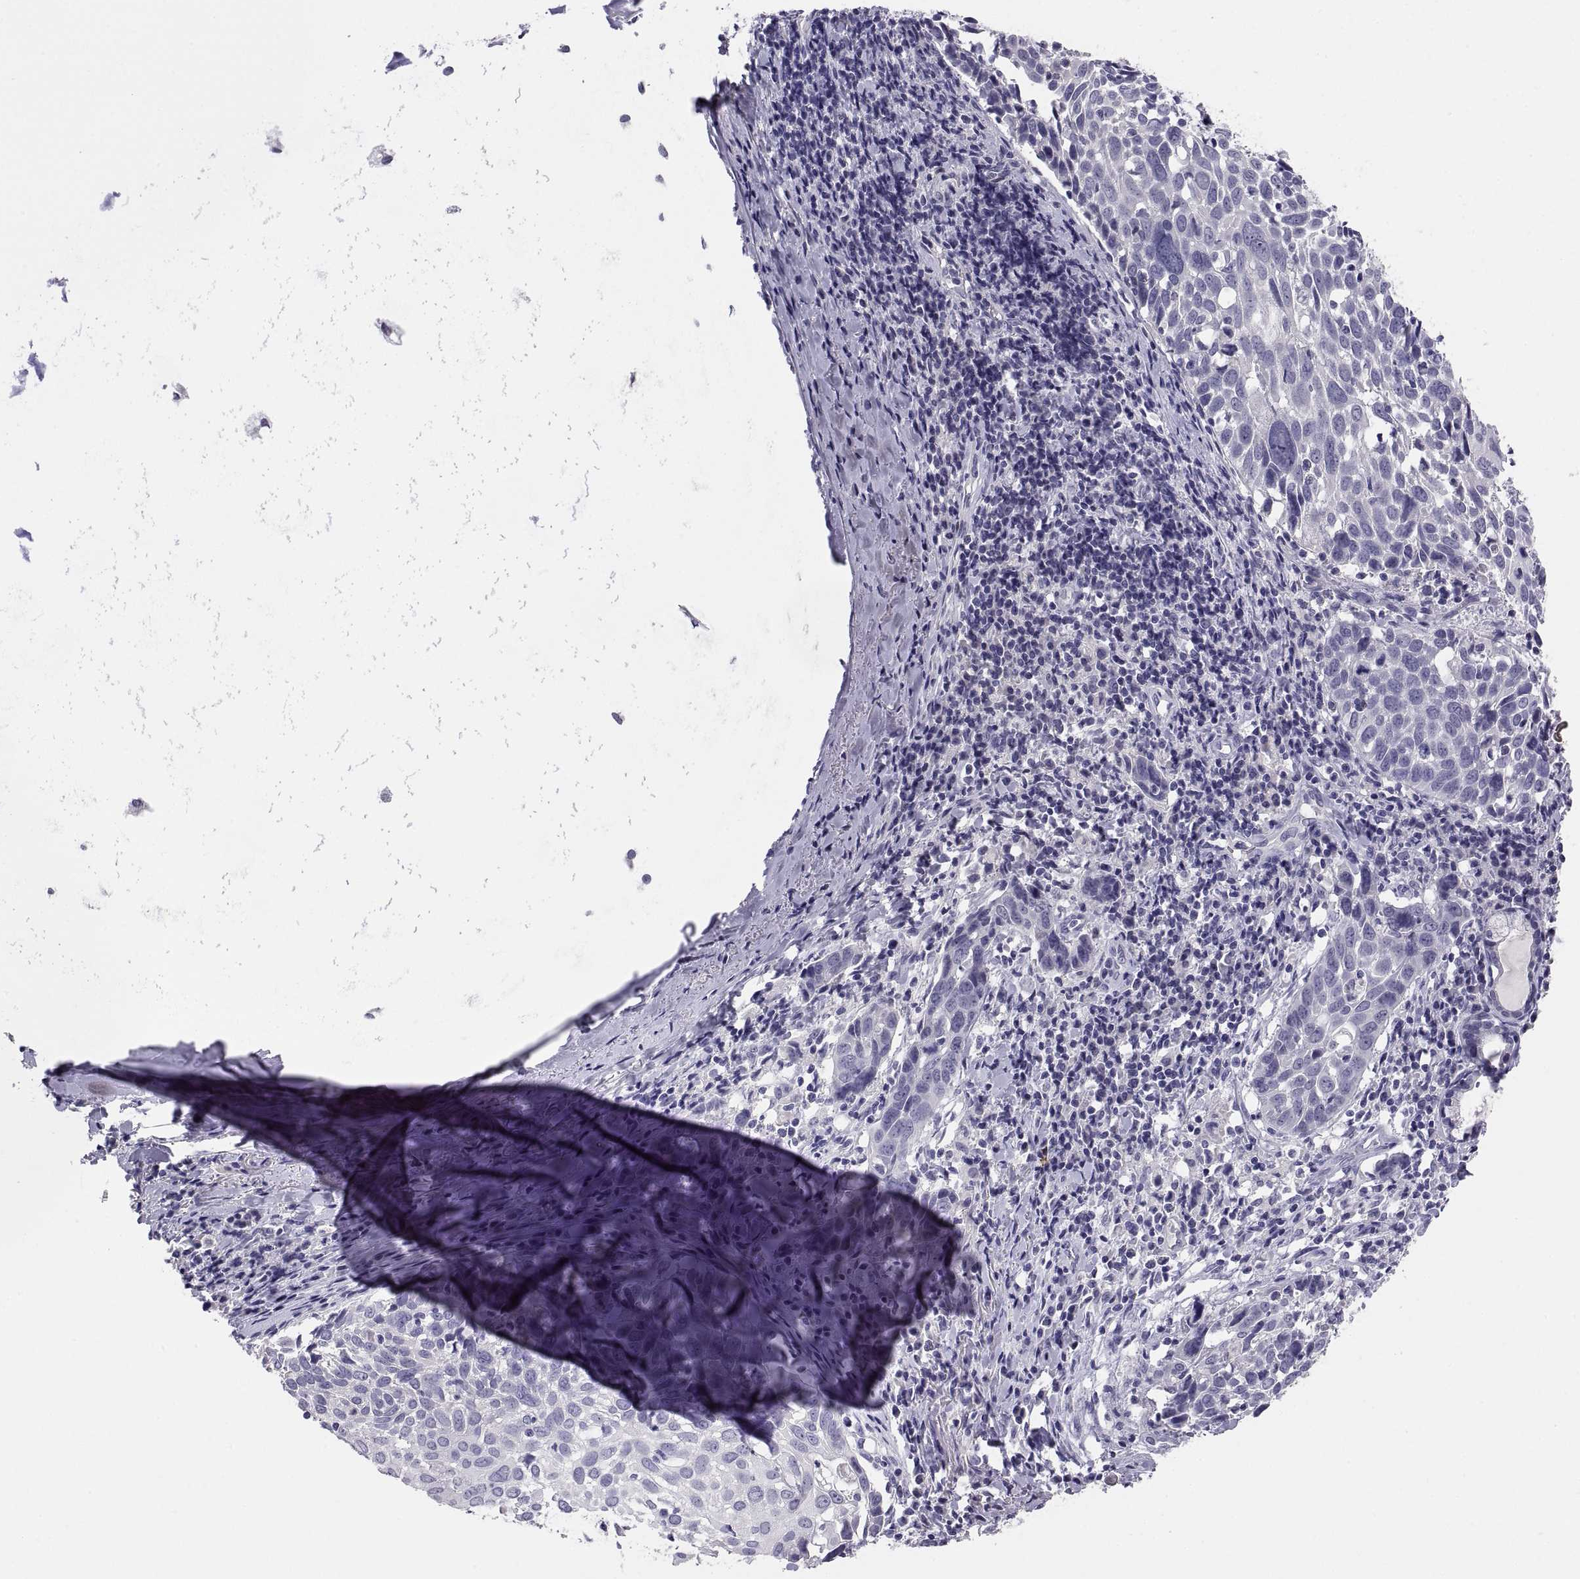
{"staining": {"intensity": "negative", "quantity": "none", "location": "none"}, "tissue": "lung cancer", "cell_type": "Tumor cells", "image_type": "cancer", "snomed": [{"axis": "morphology", "description": "Squamous cell carcinoma, NOS"}, {"axis": "topography", "description": "Lung"}], "caption": "A high-resolution micrograph shows IHC staining of squamous cell carcinoma (lung), which shows no significant positivity in tumor cells.", "gene": "STRC", "patient": {"sex": "male", "age": 57}}